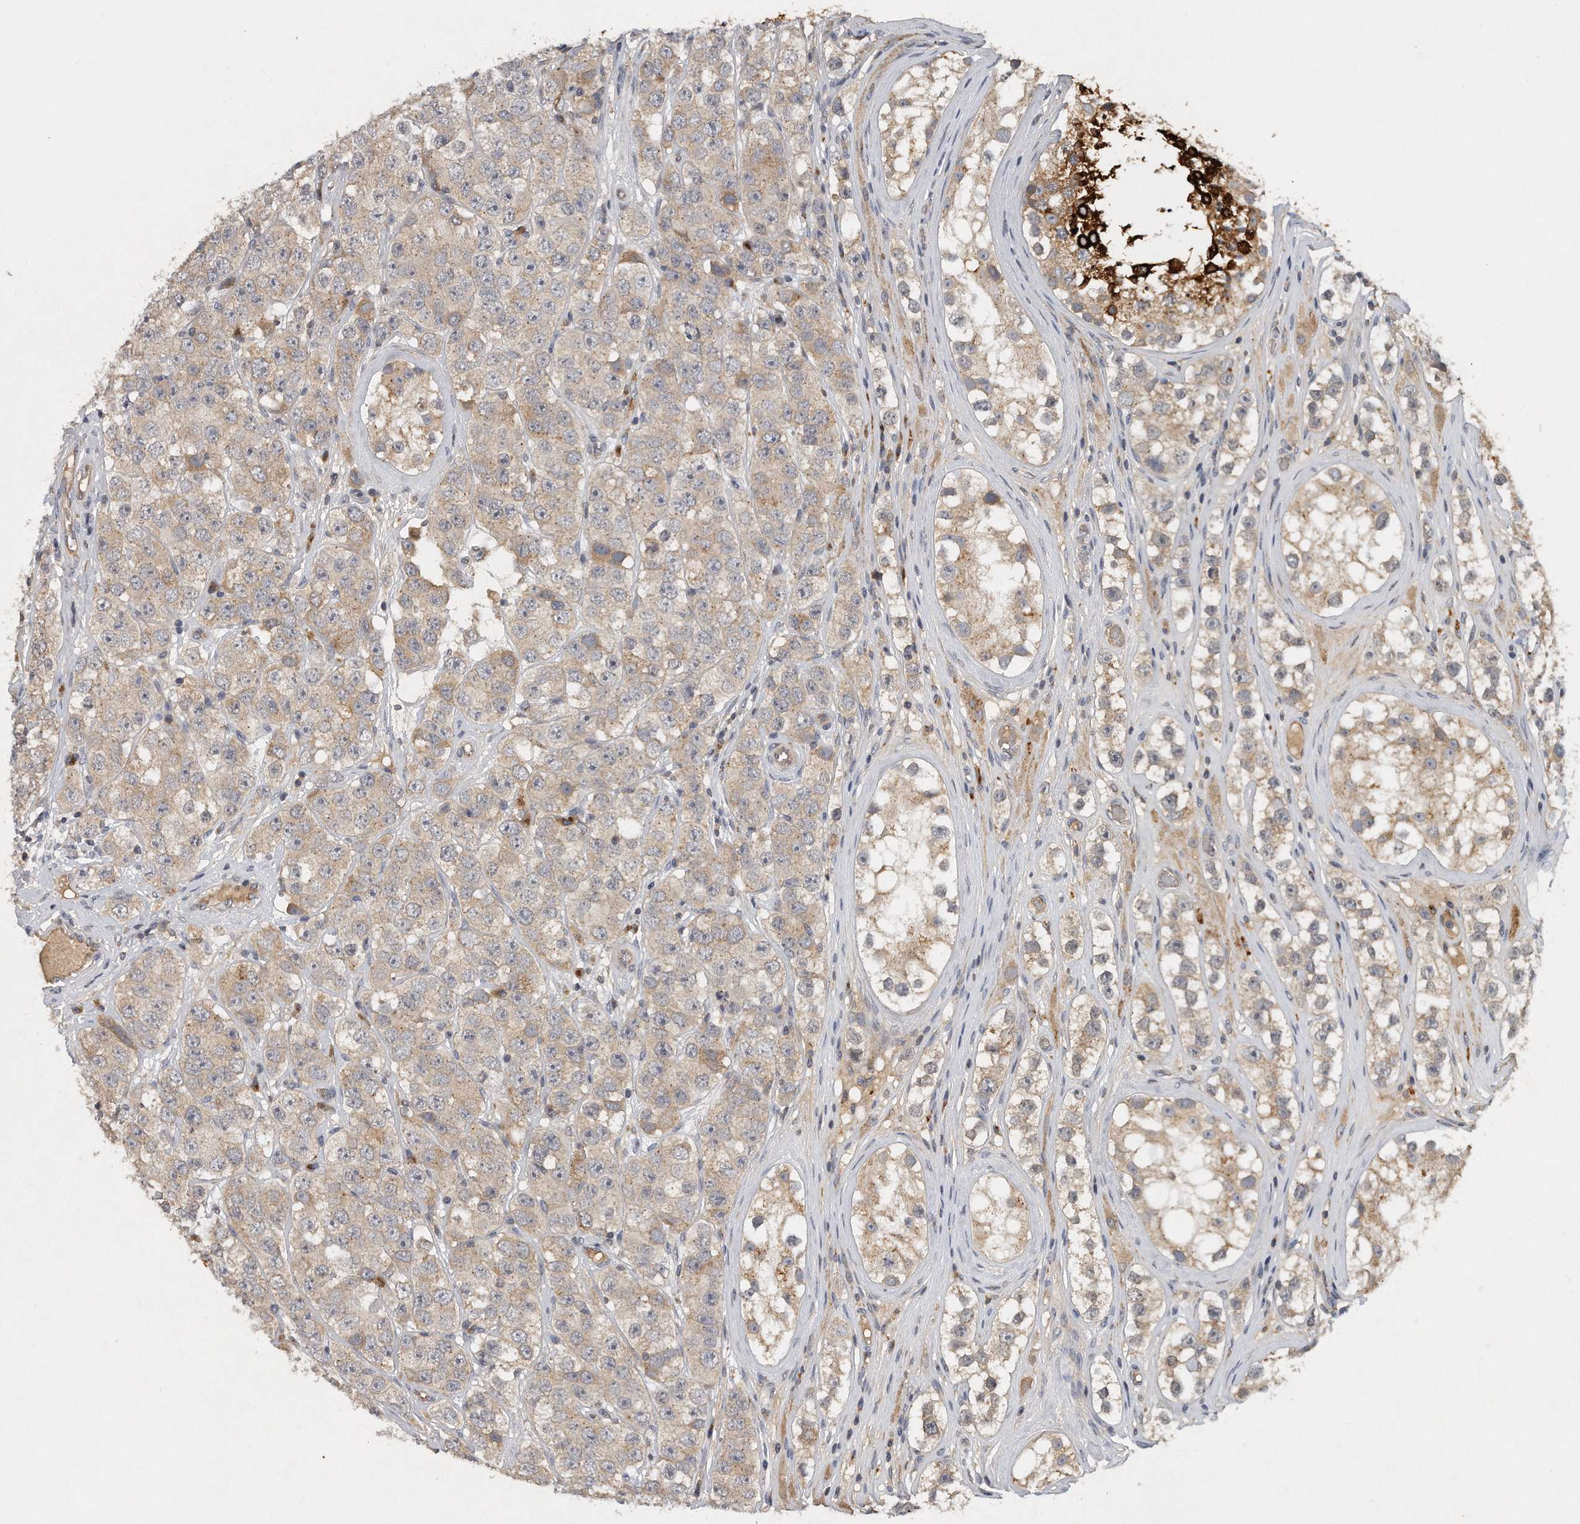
{"staining": {"intensity": "weak", "quantity": ">75%", "location": "cytoplasmic/membranous"}, "tissue": "testis cancer", "cell_type": "Tumor cells", "image_type": "cancer", "snomed": [{"axis": "morphology", "description": "Seminoma, NOS"}, {"axis": "topography", "description": "Testis"}], "caption": "Weak cytoplasmic/membranous protein positivity is present in approximately >75% of tumor cells in testis seminoma. (DAB (3,3'-diaminobenzidine) IHC, brown staining for protein, blue staining for nuclei).", "gene": "TRAPPC14", "patient": {"sex": "male", "age": 28}}